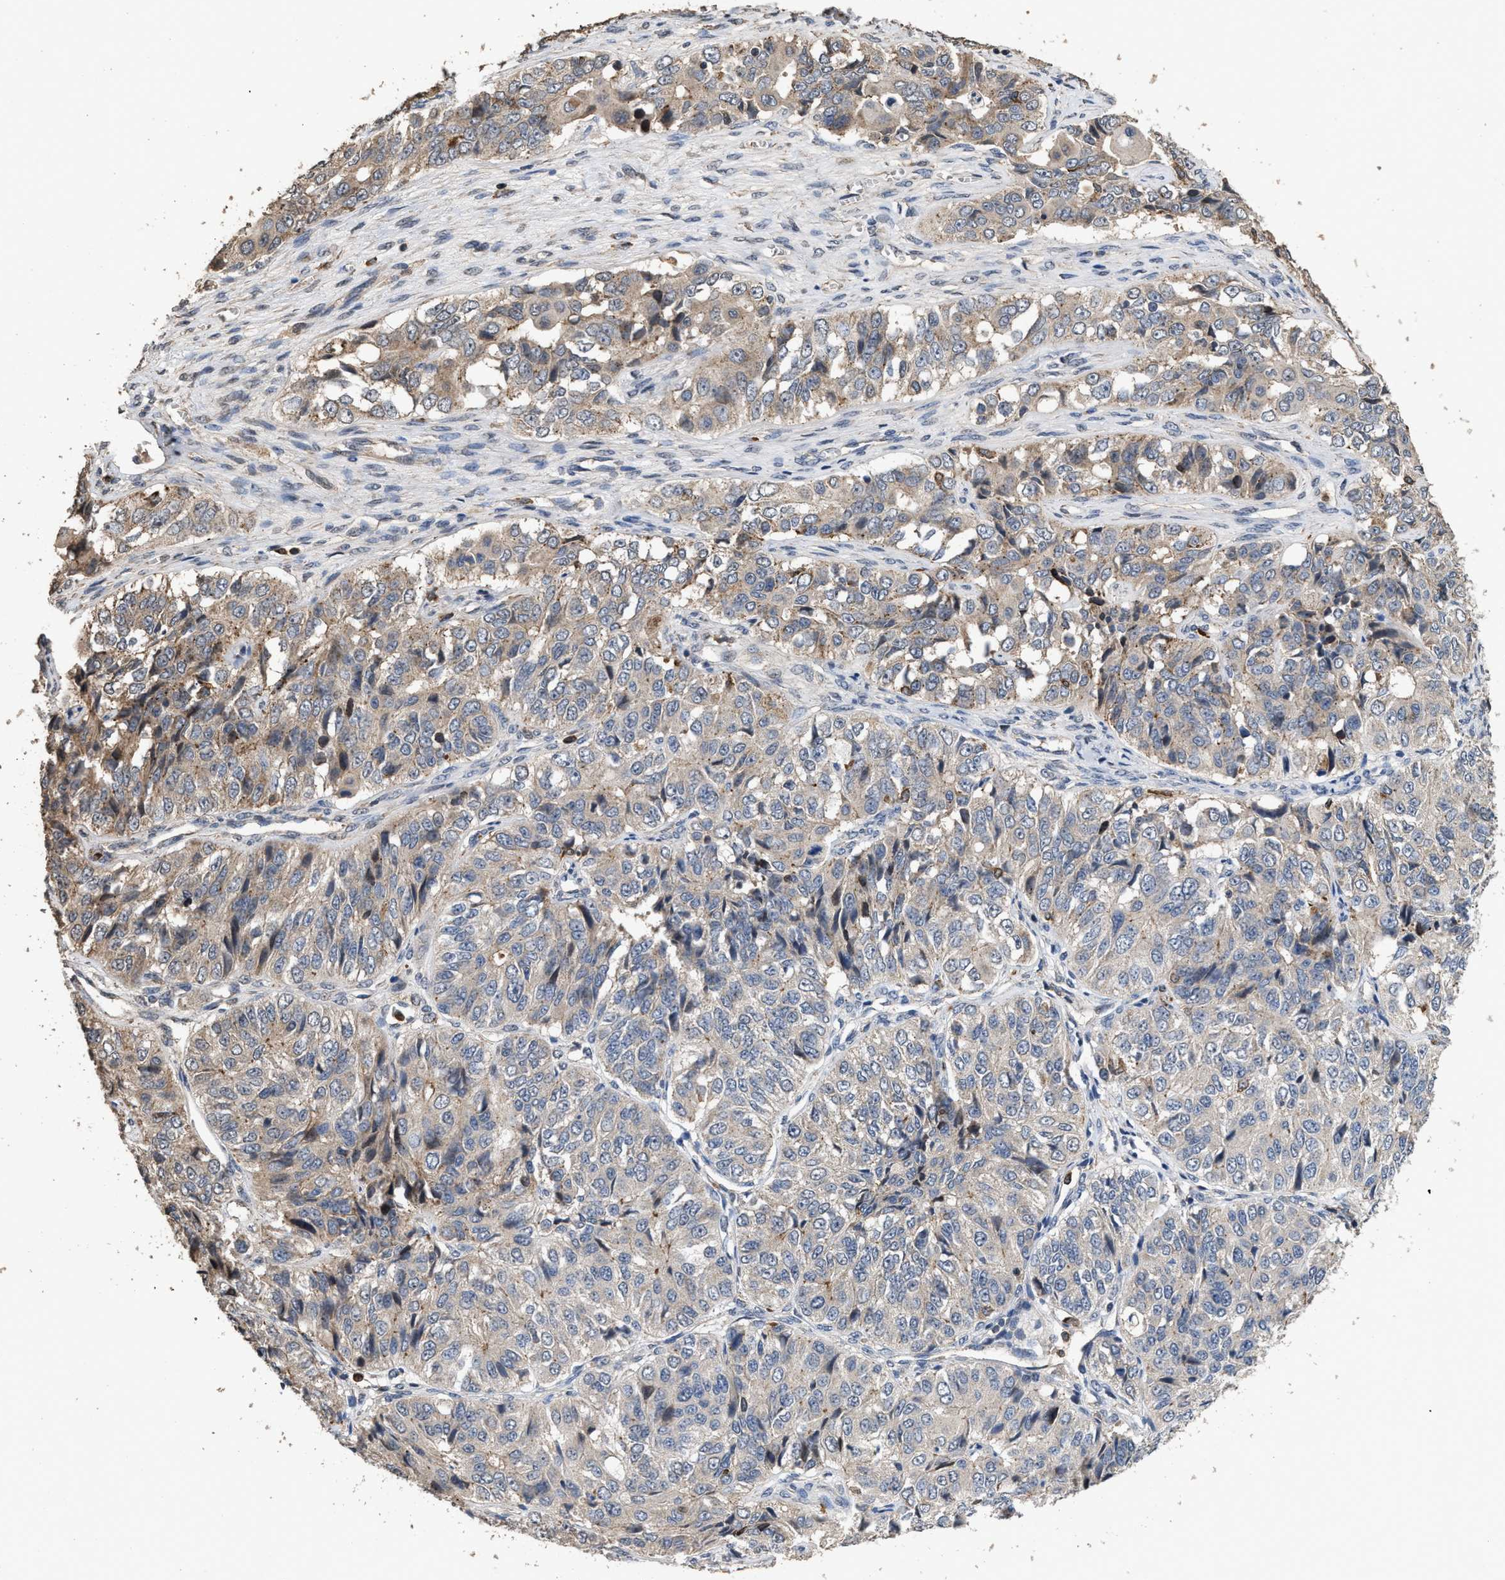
{"staining": {"intensity": "weak", "quantity": "25%-75%", "location": "cytoplasmic/membranous"}, "tissue": "ovarian cancer", "cell_type": "Tumor cells", "image_type": "cancer", "snomed": [{"axis": "morphology", "description": "Carcinoma, endometroid"}, {"axis": "topography", "description": "Ovary"}], "caption": "Protein expression analysis of human ovarian cancer reveals weak cytoplasmic/membranous staining in about 25%-75% of tumor cells.", "gene": "TDRKH", "patient": {"sex": "female", "age": 51}}